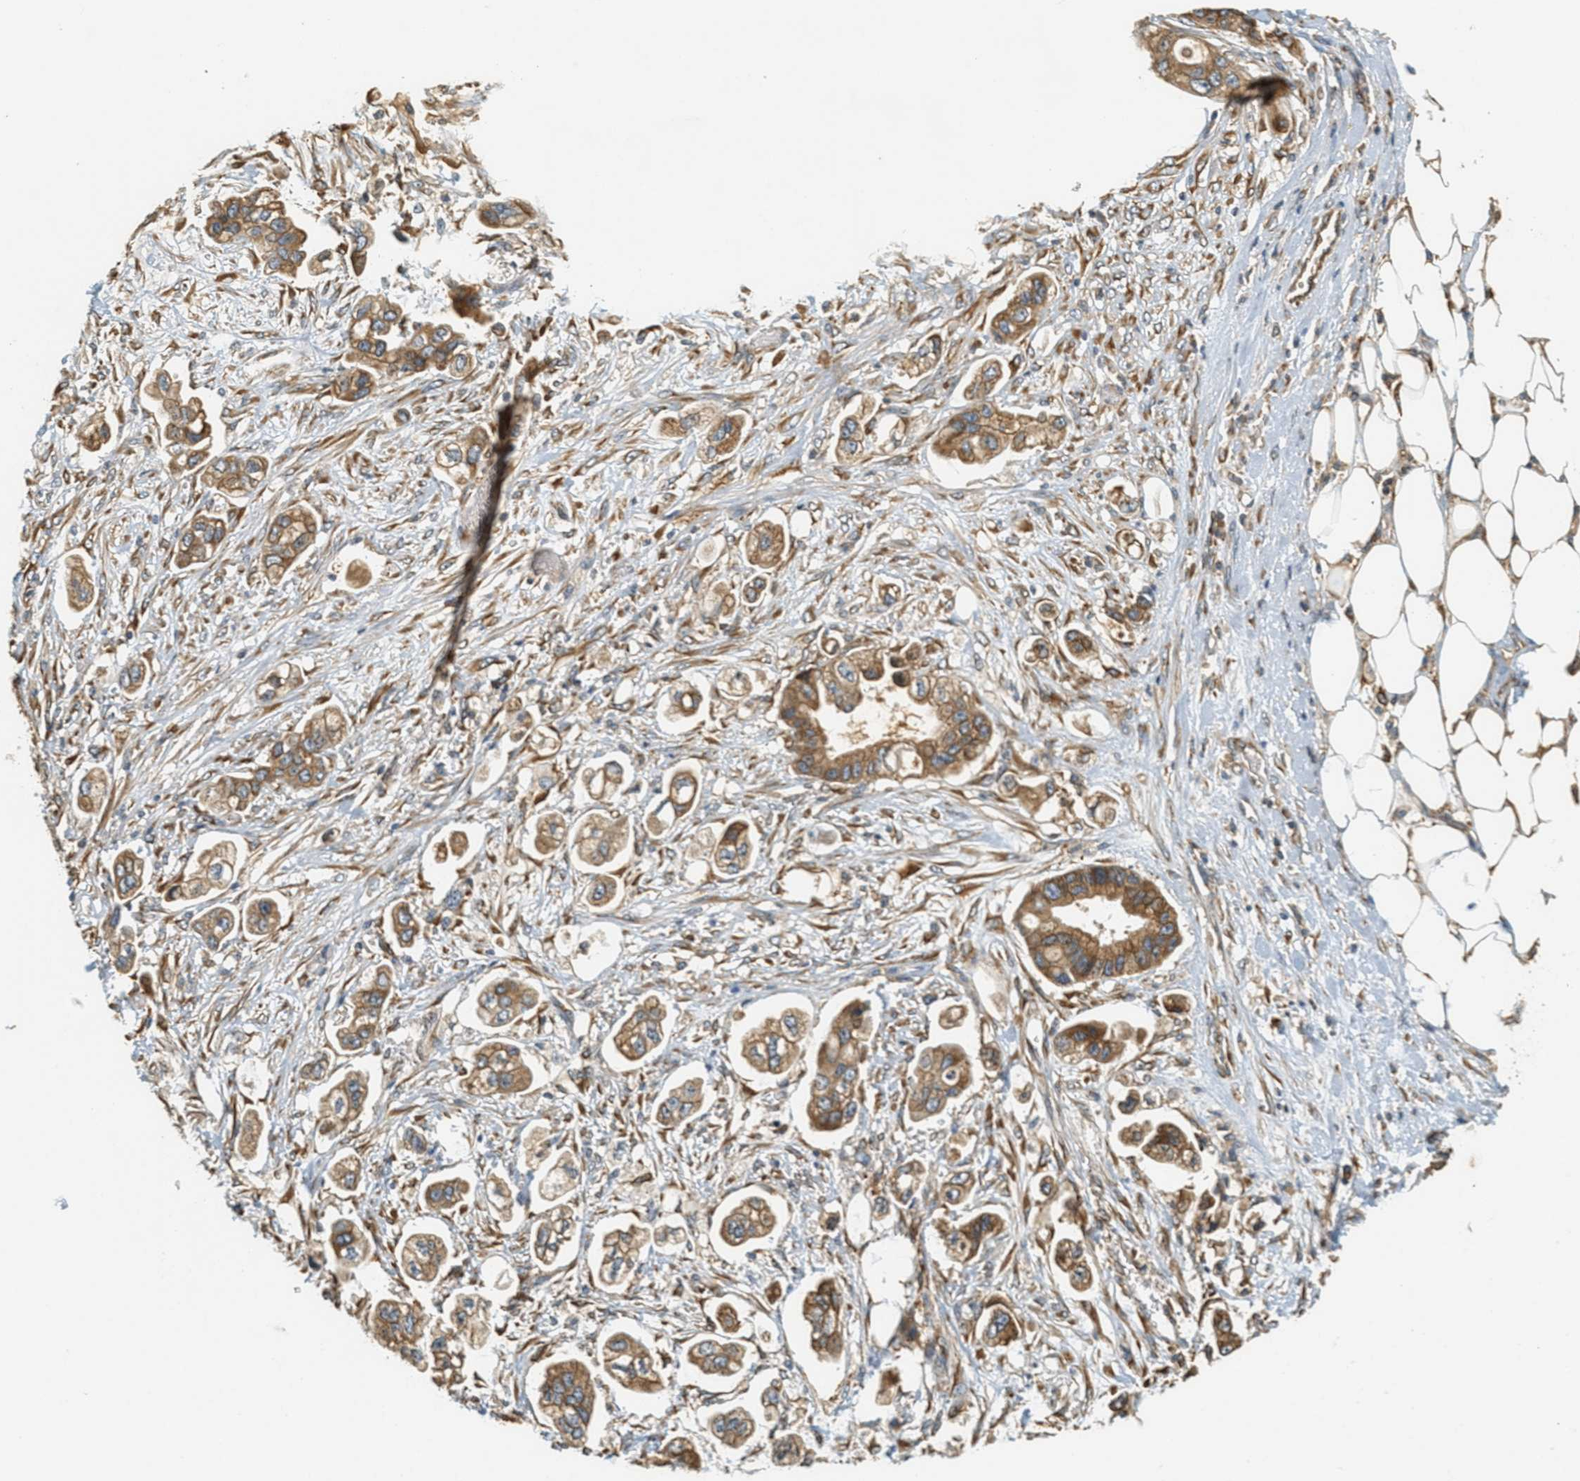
{"staining": {"intensity": "moderate", "quantity": ">75%", "location": "cytoplasmic/membranous"}, "tissue": "stomach cancer", "cell_type": "Tumor cells", "image_type": "cancer", "snomed": [{"axis": "morphology", "description": "Adenocarcinoma, NOS"}, {"axis": "topography", "description": "Stomach"}], "caption": "Immunohistochemical staining of stomach adenocarcinoma reveals medium levels of moderate cytoplasmic/membranous staining in approximately >75% of tumor cells.", "gene": "PDK1", "patient": {"sex": "male", "age": 62}}